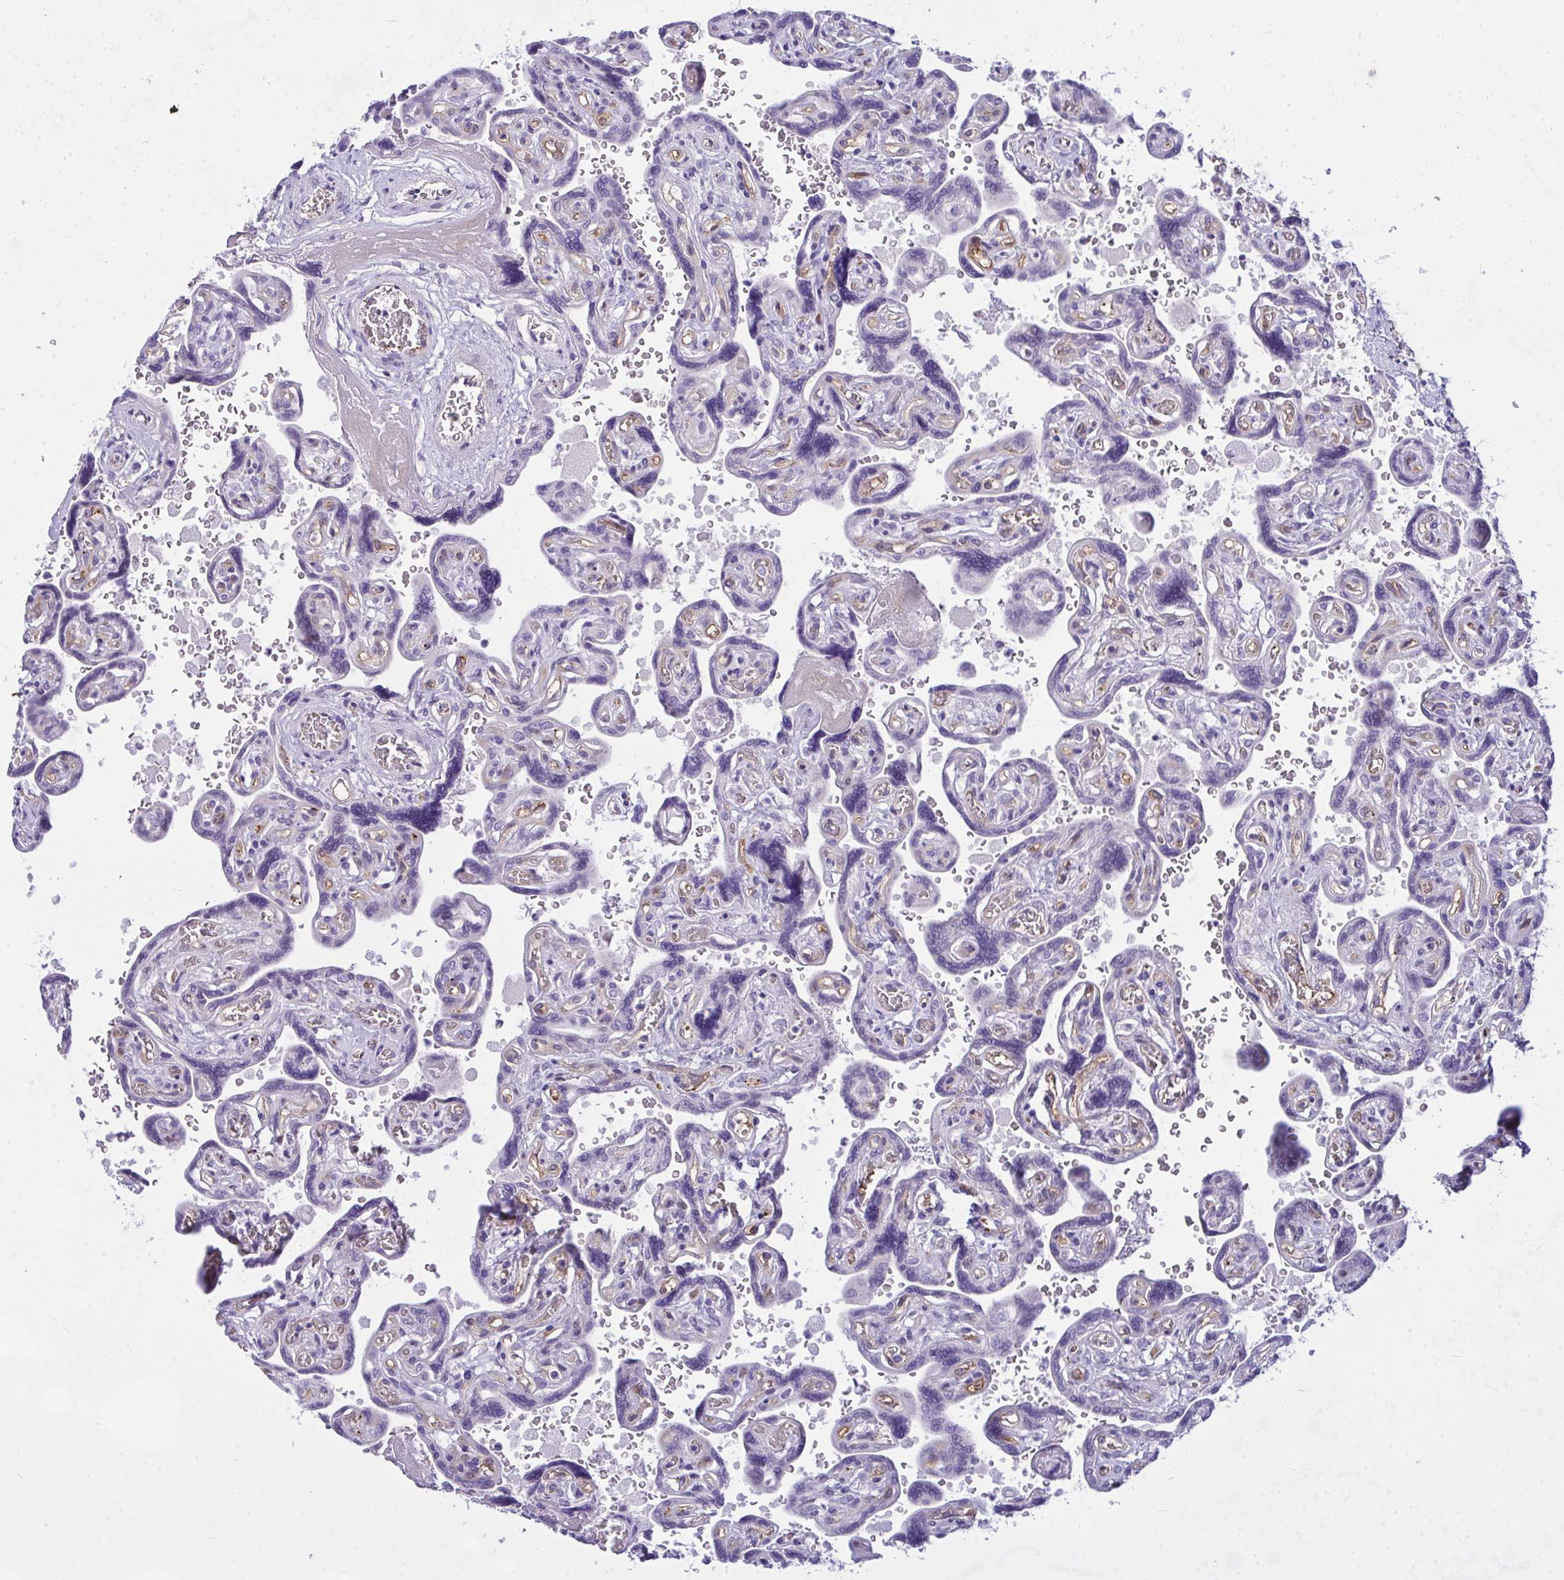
{"staining": {"intensity": "negative", "quantity": "none", "location": "none"}, "tissue": "placenta", "cell_type": "Trophoblastic cells", "image_type": "normal", "snomed": [{"axis": "morphology", "description": "Normal tissue, NOS"}, {"axis": "topography", "description": "Placenta"}], "caption": "Immunohistochemistry (IHC) of unremarkable human placenta shows no staining in trophoblastic cells.", "gene": "NFXL1", "patient": {"sex": "female", "age": 32}}